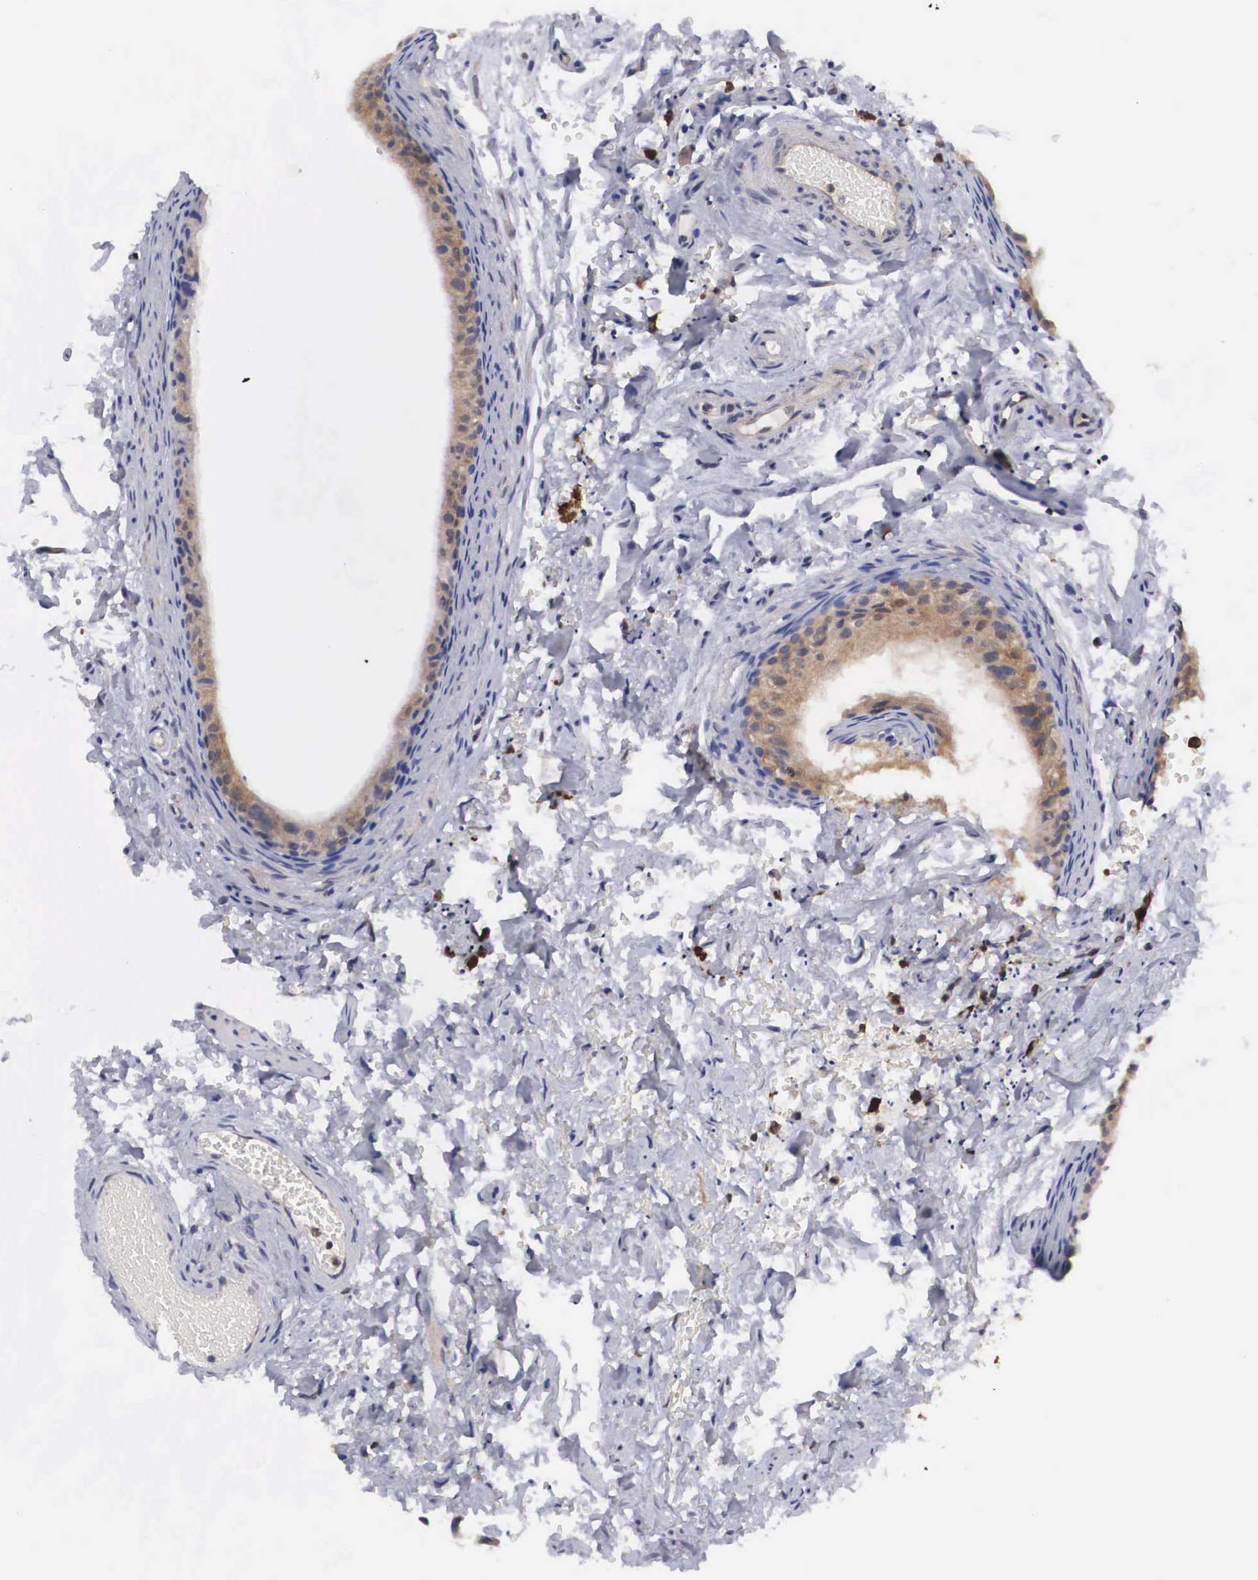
{"staining": {"intensity": "moderate", "quantity": ">75%", "location": "cytoplasmic/membranous,nuclear"}, "tissue": "epididymis", "cell_type": "Glandular cells", "image_type": "normal", "snomed": [{"axis": "morphology", "description": "Normal tissue, NOS"}, {"axis": "topography", "description": "Epididymis"}], "caption": "Protein staining by immunohistochemistry displays moderate cytoplasmic/membranous,nuclear positivity in approximately >75% of glandular cells in benign epididymis.", "gene": "ADSL", "patient": {"sex": "male", "age": 77}}